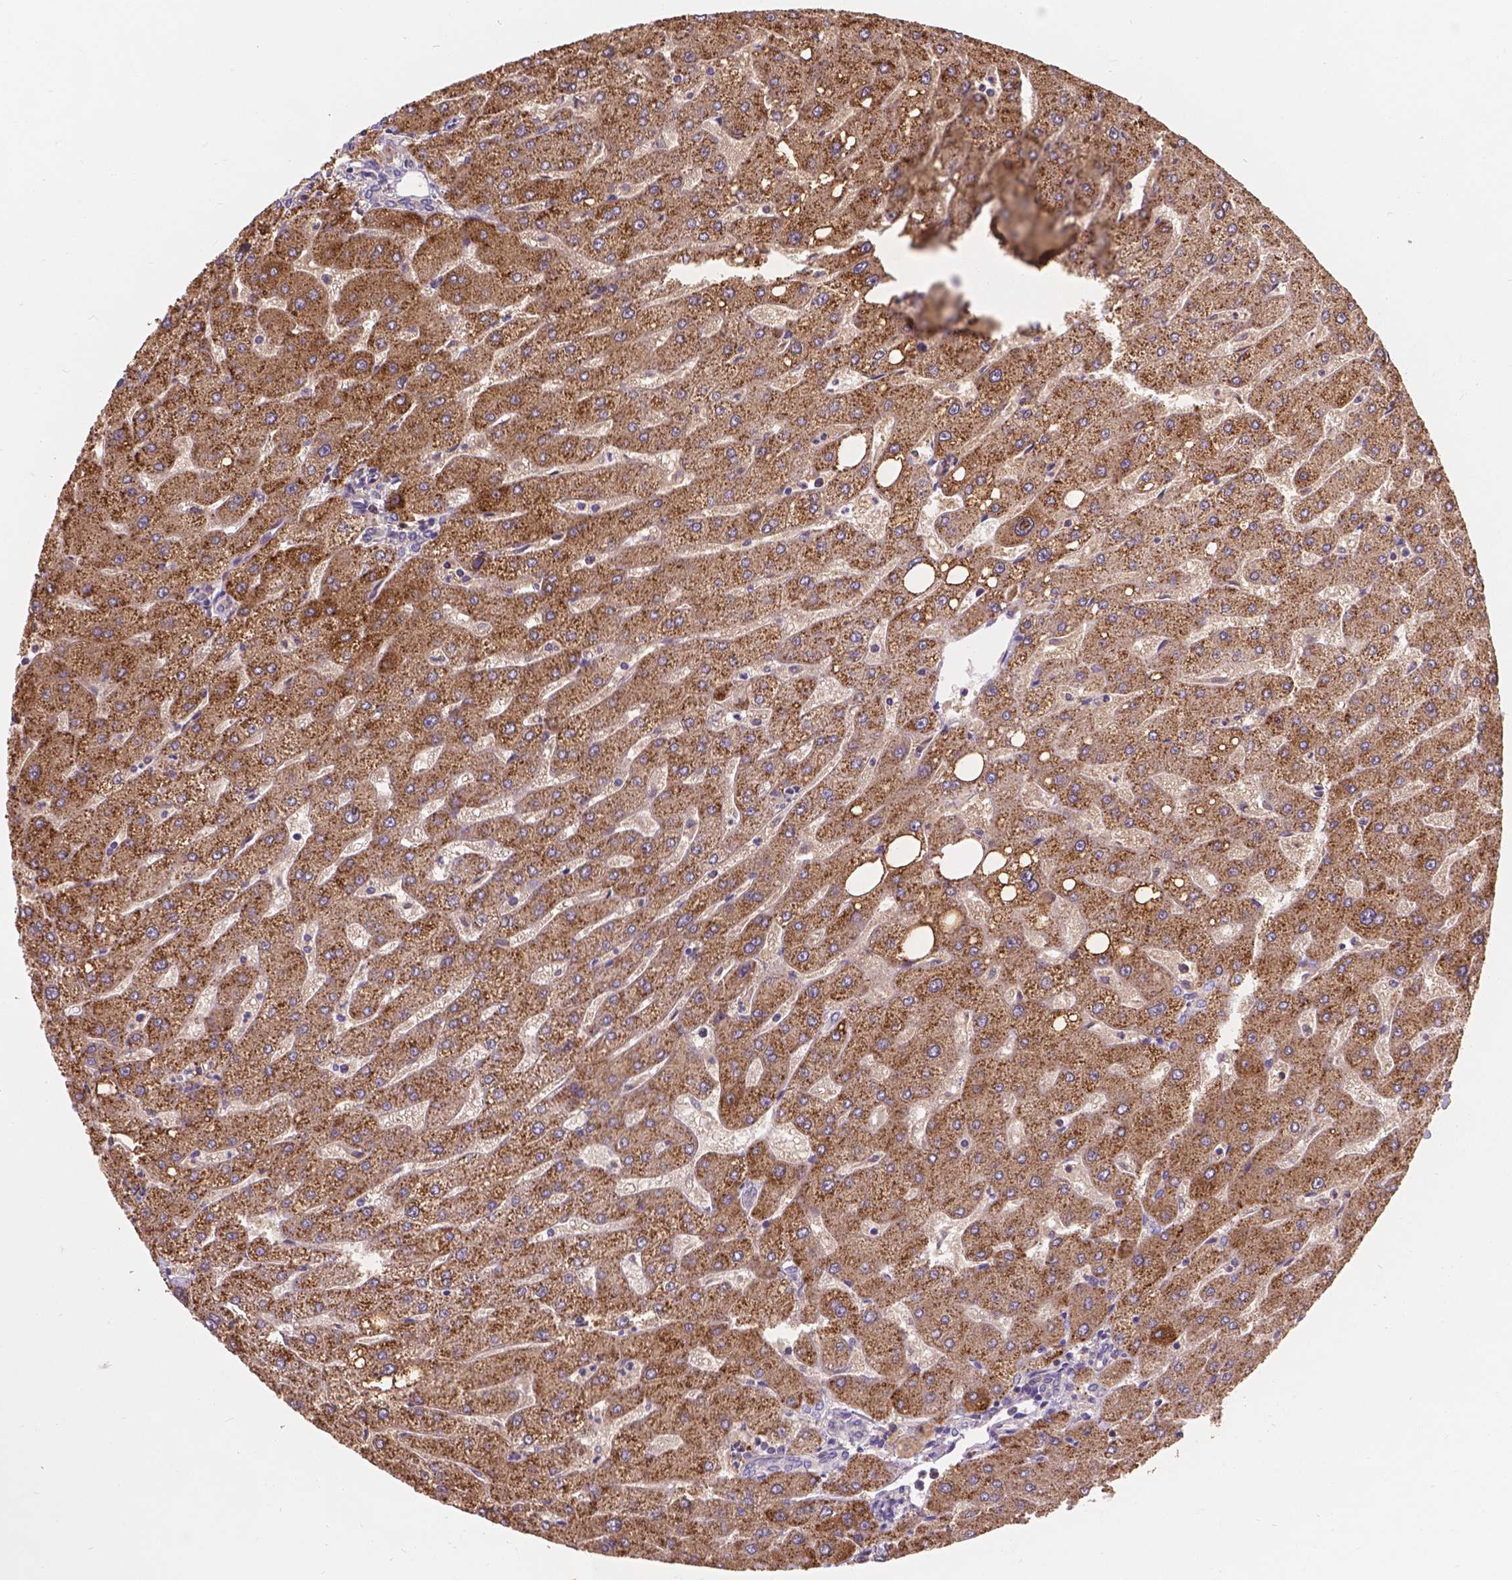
{"staining": {"intensity": "negative", "quantity": "none", "location": "none"}, "tissue": "liver", "cell_type": "Cholangiocytes", "image_type": "normal", "snomed": [{"axis": "morphology", "description": "Normal tissue, NOS"}, {"axis": "topography", "description": "Liver"}], "caption": "Immunohistochemistry of unremarkable human liver reveals no positivity in cholangiocytes. (Stains: DAB immunohistochemistry (IHC) with hematoxylin counter stain, Microscopy: brightfield microscopy at high magnification).", "gene": "CDK10", "patient": {"sex": "male", "age": 67}}